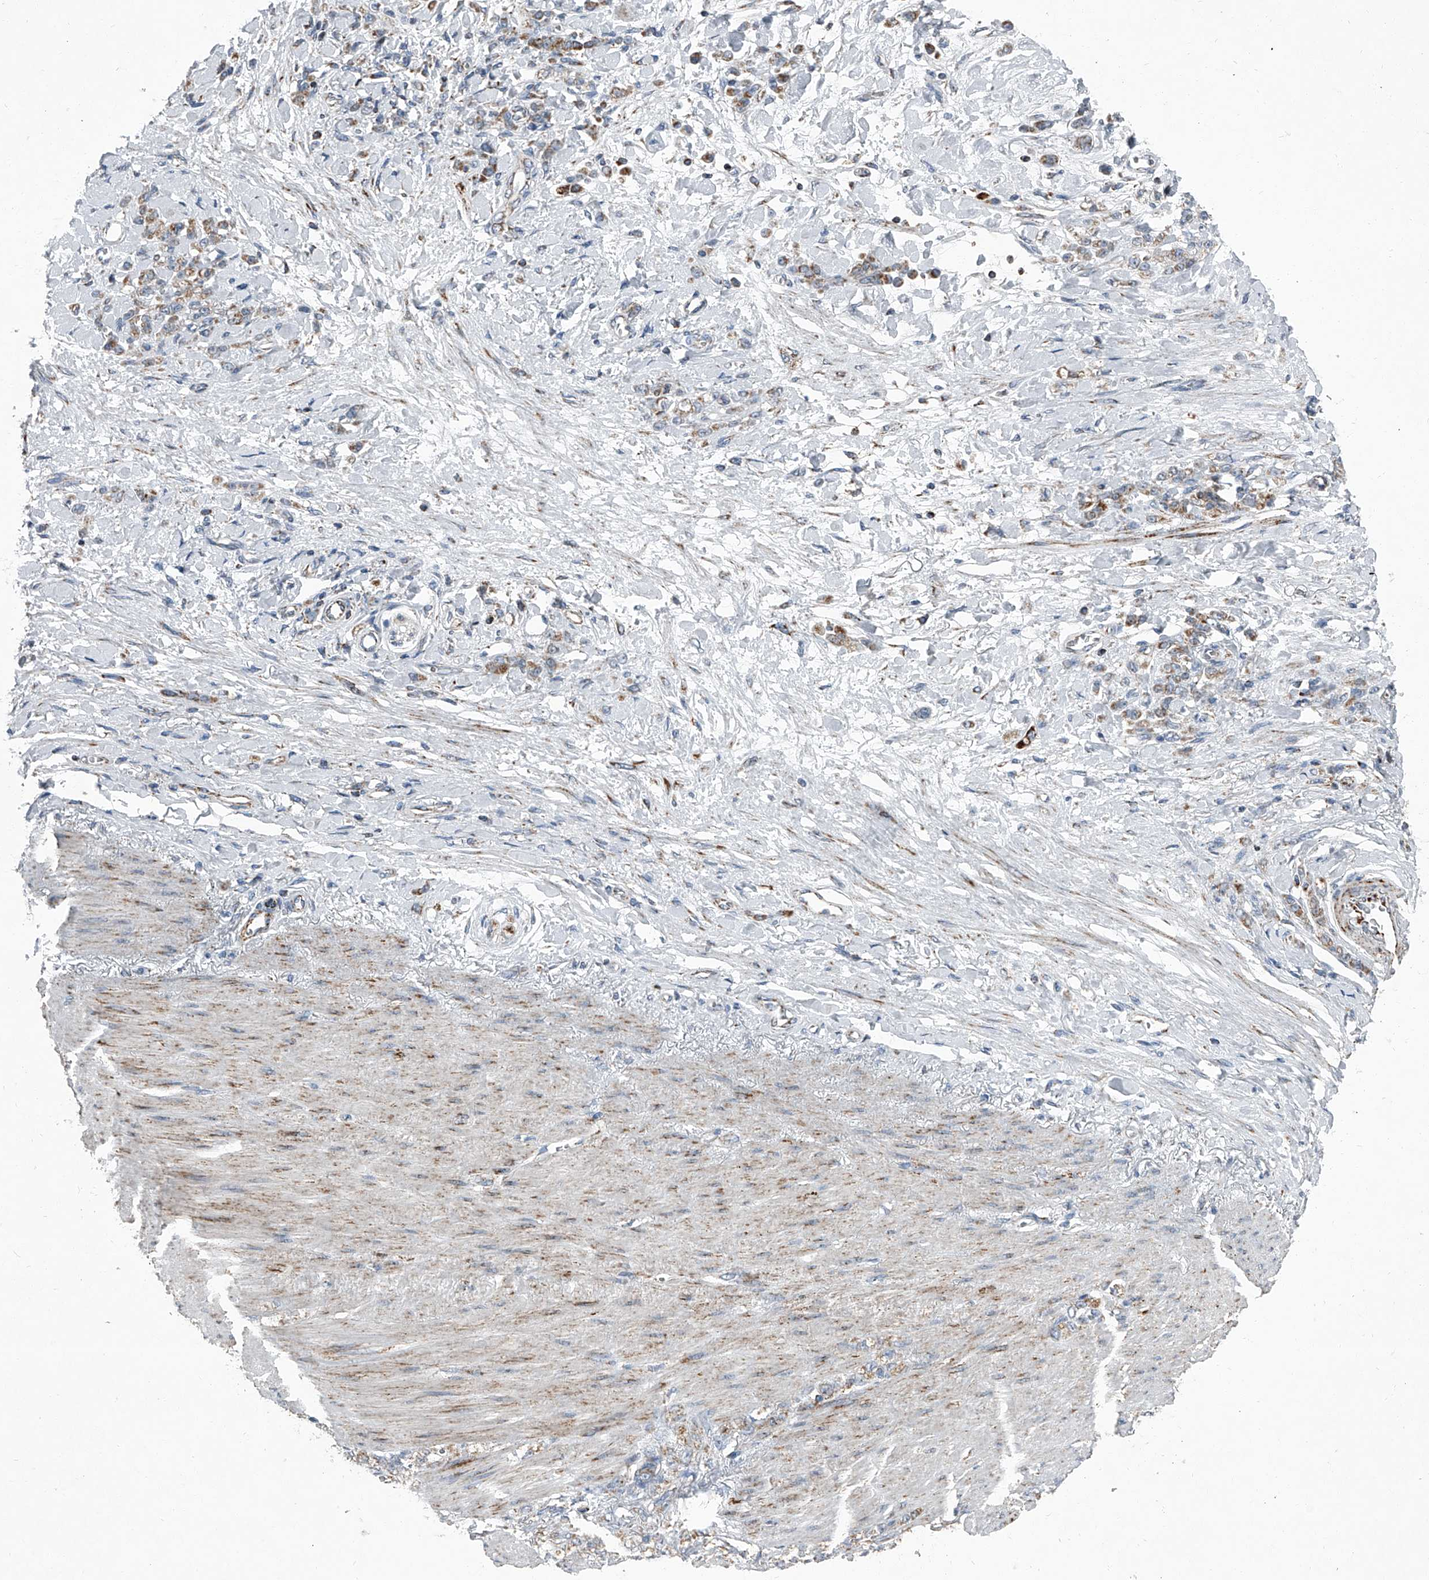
{"staining": {"intensity": "moderate", "quantity": ">75%", "location": "cytoplasmic/membranous"}, "tissue": "stomach cancer", "cell_type": "Tumor cells", "image_type": "cancer", "snomed": [{"axis": "morphology", "description": "Normal tissue, NOS"}, {"axis": "morphology", "description": "Adenocarcinoma, NOS"}, {"axis": "topography", "description": "Stomach"}], "caption": "Tumor cells show medium levels of moderate cytoplasmic/membranous staining in about >75% of cells in human stomach adenocarcinoma. The staining was performed using DAB to visualize the protein expression in brown, while the nuclei were stained in blue with hematoxylin (Magnification: 20x).", "gene": "CHRNA7", "patient": {"sex": "male", "age": 82}}